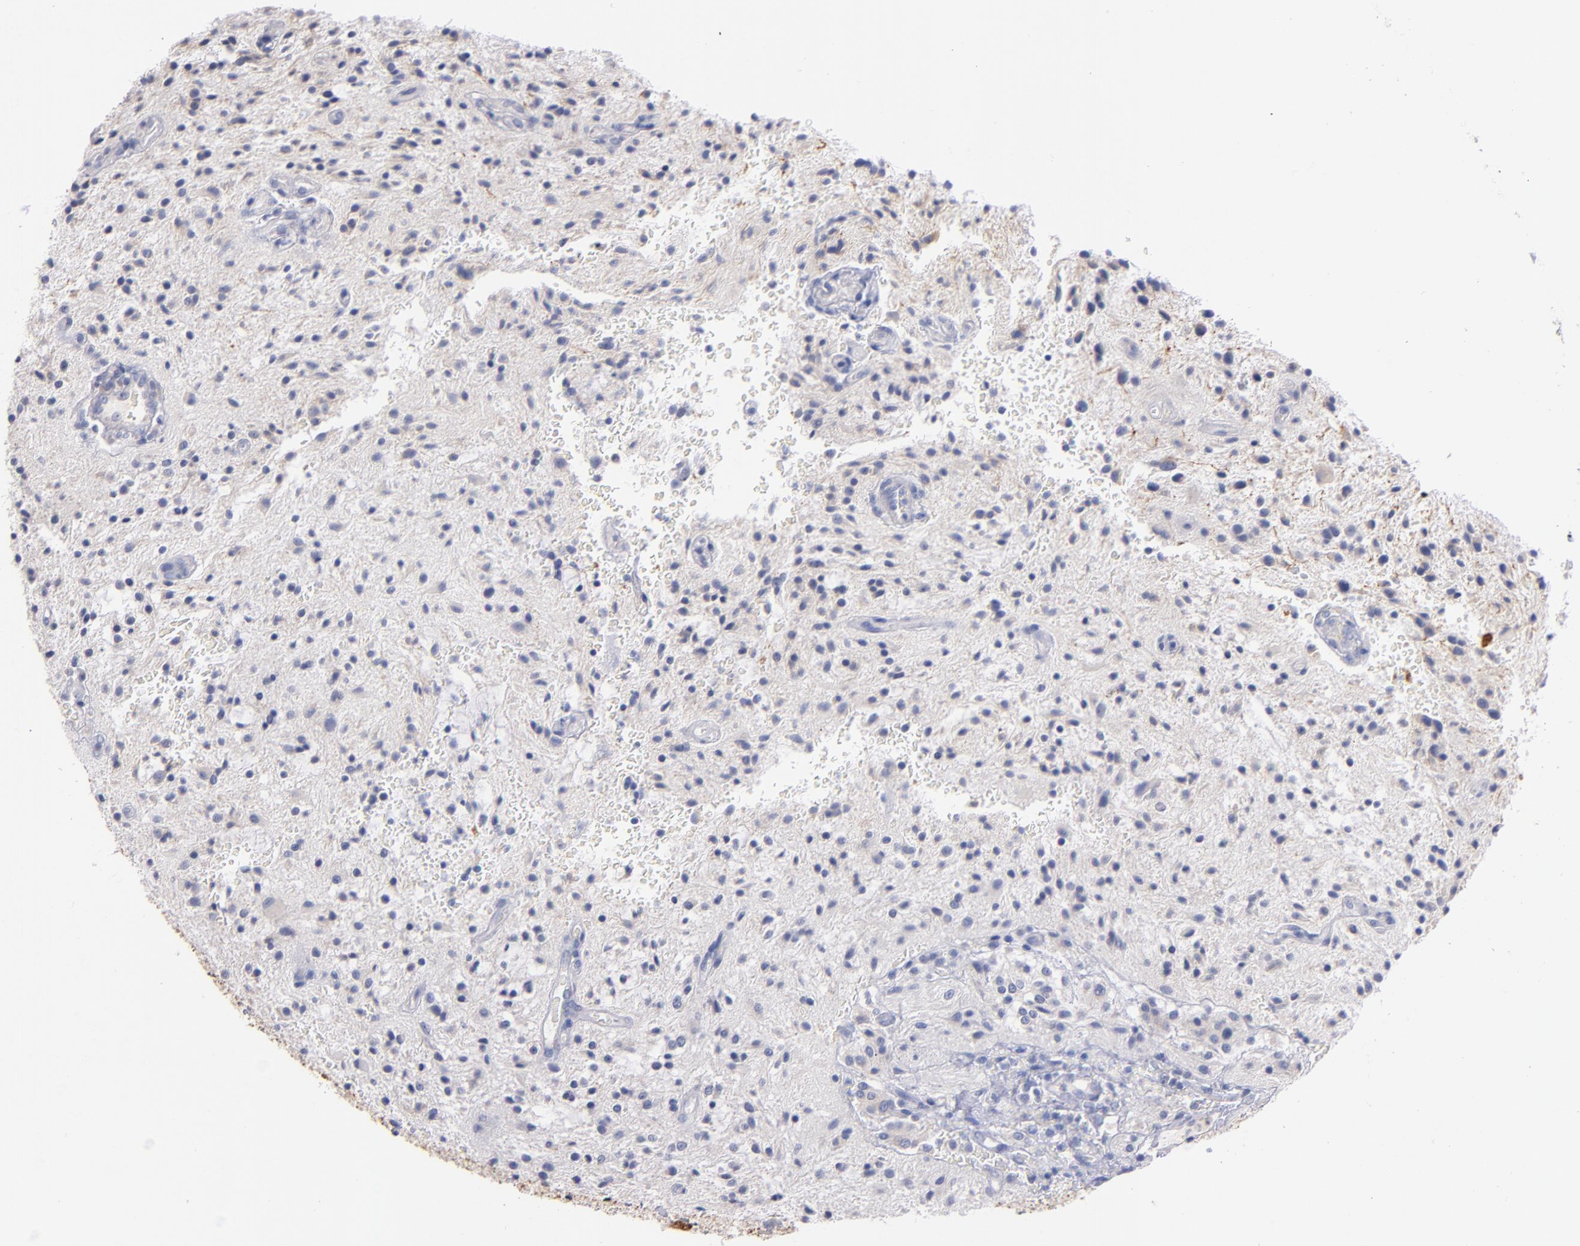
{"staining": {"intensity": "negative", "quantity": "none", "location": "none"}, "tissue": "glioma", "cell_type": "Tumor cells", "image_type": "cancer", "snomed": [{"axis": "morphology", "description": "Glioma, malignant, NOS"}, {"axis": "topography", "description": "Cerebellum"}], "caption": "High magnification brightfield microscopy of glioma stained with DAB (3,3'-diaminobenzidine) (brown) and counterstained with hematoxylin (blue): tumor cells show no significant positivity.", "gene": "CNTNAP2", "patient": {"sex": "female", "age": 10}}